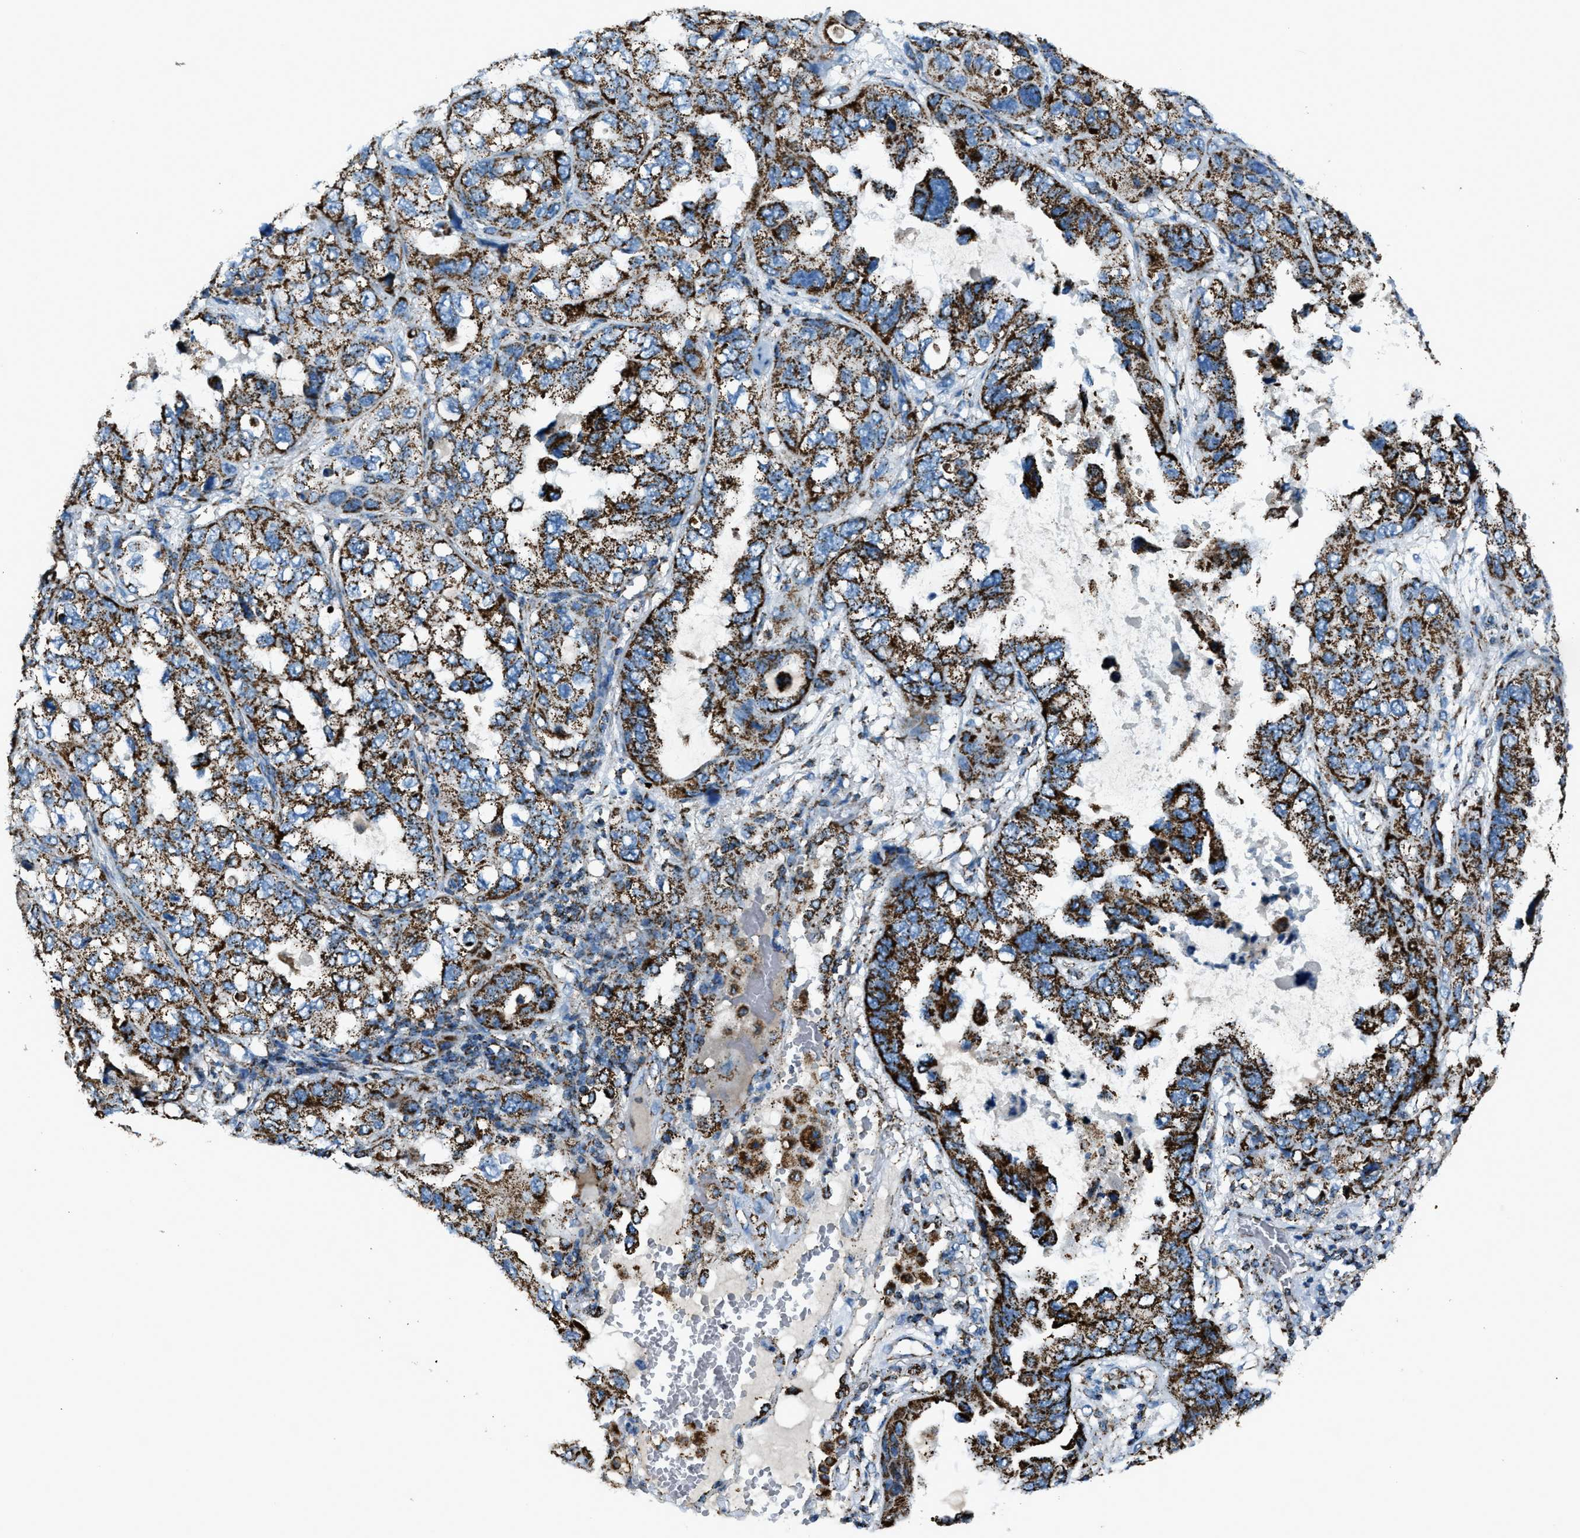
{"staining": {"intensity": "strong", "quantity": ">75%", "location": "cytoplasmic/membranous"}, "tissue": "lung cancer", "cell_type": "Tumor cells", "image_type": "cancer", "snomed": [{"axis": "morphology", "description": "Squamous cell carcinoma, NOS"}, {"axis": "topography", "description": "Lung"}], "caption": "Approximately >75% of tumor cells in lung cancer (squamous cell carcinoma) reveal strong cytoplasmic/membranous protein expression as visualized by brown immunohistochemical staining.", "gene": "MDH2", "patient": {"sex": "female", "age": 73}}